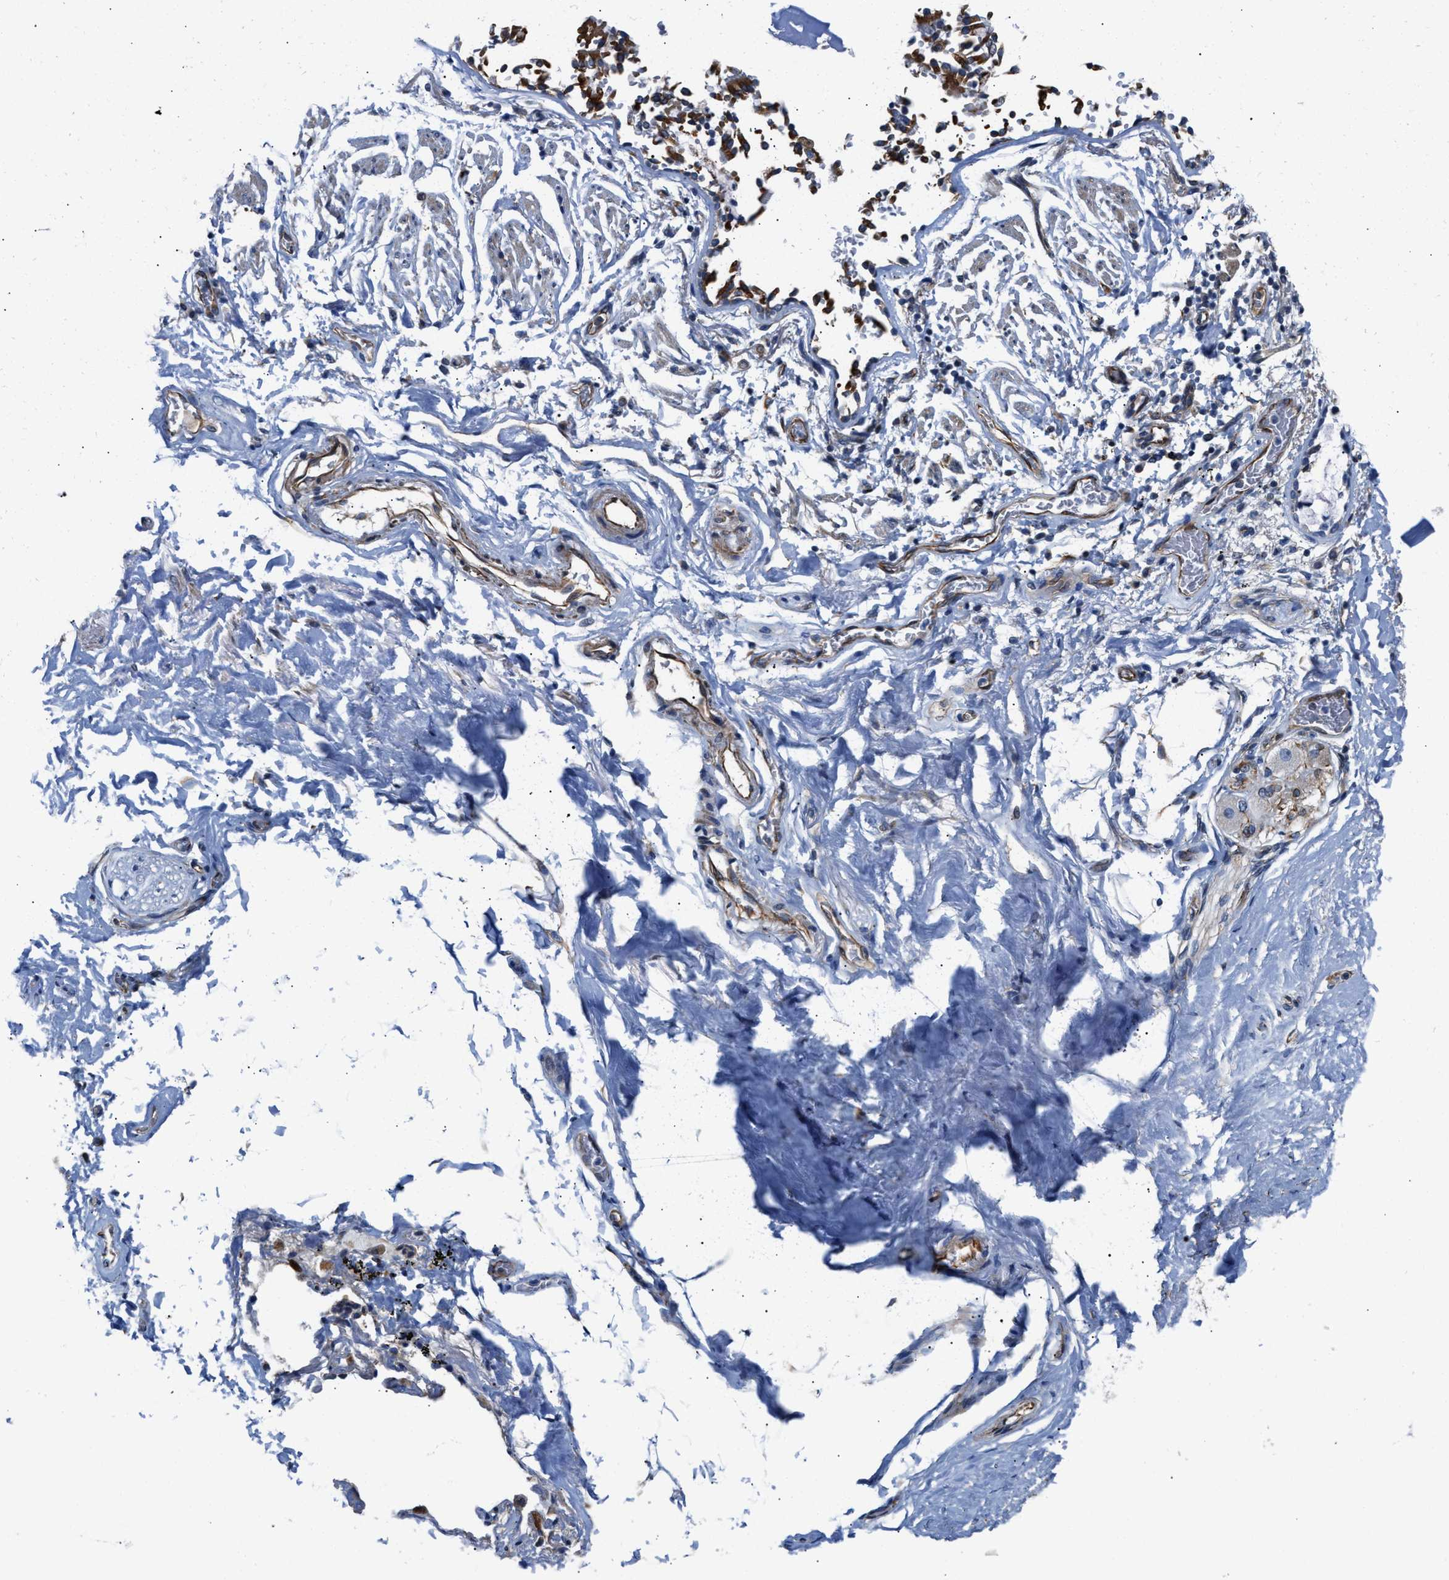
{"staining": {"intensity": "moderate", "quantity": "25%-75%", "location": "cytoplasmic/membranous"}, "tissue": "adipose tissue", "cell_type": "Adipocytes", "image_type": "normal", "snomed": [{"axis": "morphology", "description": "Normal tissue, NOS"}, {"axis": "topography", "description": "Cartilage tissue"}, {"axis": "topography", "description": "Lung"}], "caption": "Approximately 25%-75% of adipocytes in normal human adipose tissue exhibit moderate cytoplasmic/membranous protein staining as visualized by brown immunohistochemical staining.", "gene": "TFPI", "patient": {"sex": "female", "age": 77}}